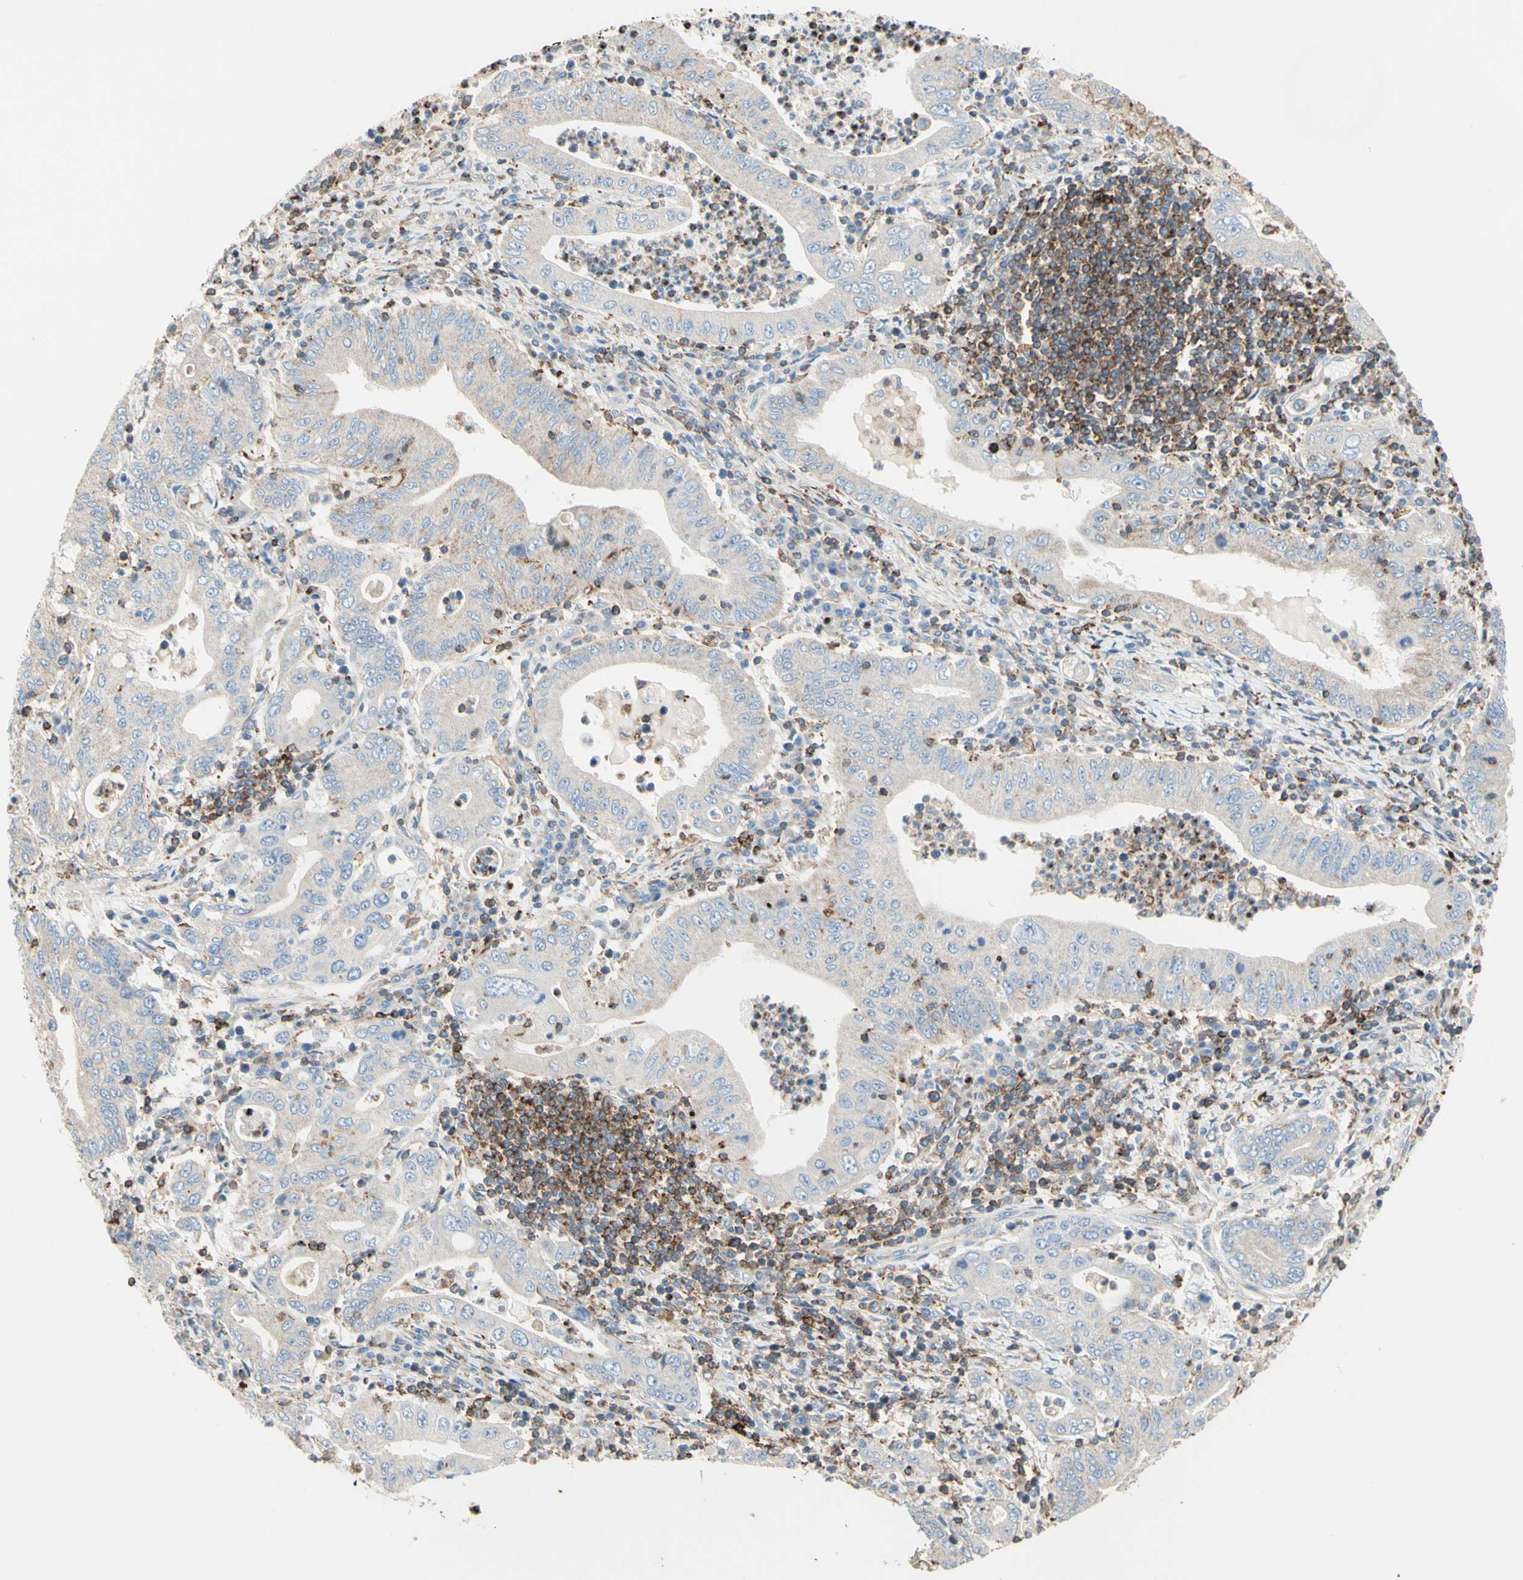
{"staining": {"intensity": "negative", "quantity": "none", "location": "none"}, "tissue": "stomach cancer", "cell_type": "Tumor cells", "image_type": "cancer", "snomed": [{"axis": "morphology", "description": "Normal tissue, NOS"}, {"axis": "morphology", "description": "Adenocarcinoma, NOS"}, {"axis": "topography", "description": "Esophagus"}, {"axis": "topography", "description": "Stomach, upper"}, {"axis": "topography", "description": "Peripheral nerve tissue"}], "caption": "Tumor cells are negative for brown protein staining in stomach adenocarcinoma. (DAB (3,3'-diaminobenzidine) immunohistochemistry visualized using brightfield microscopy, high magnification).", "gene": "SEMA4C", "patient": {"sex": "male", "age": 62}}